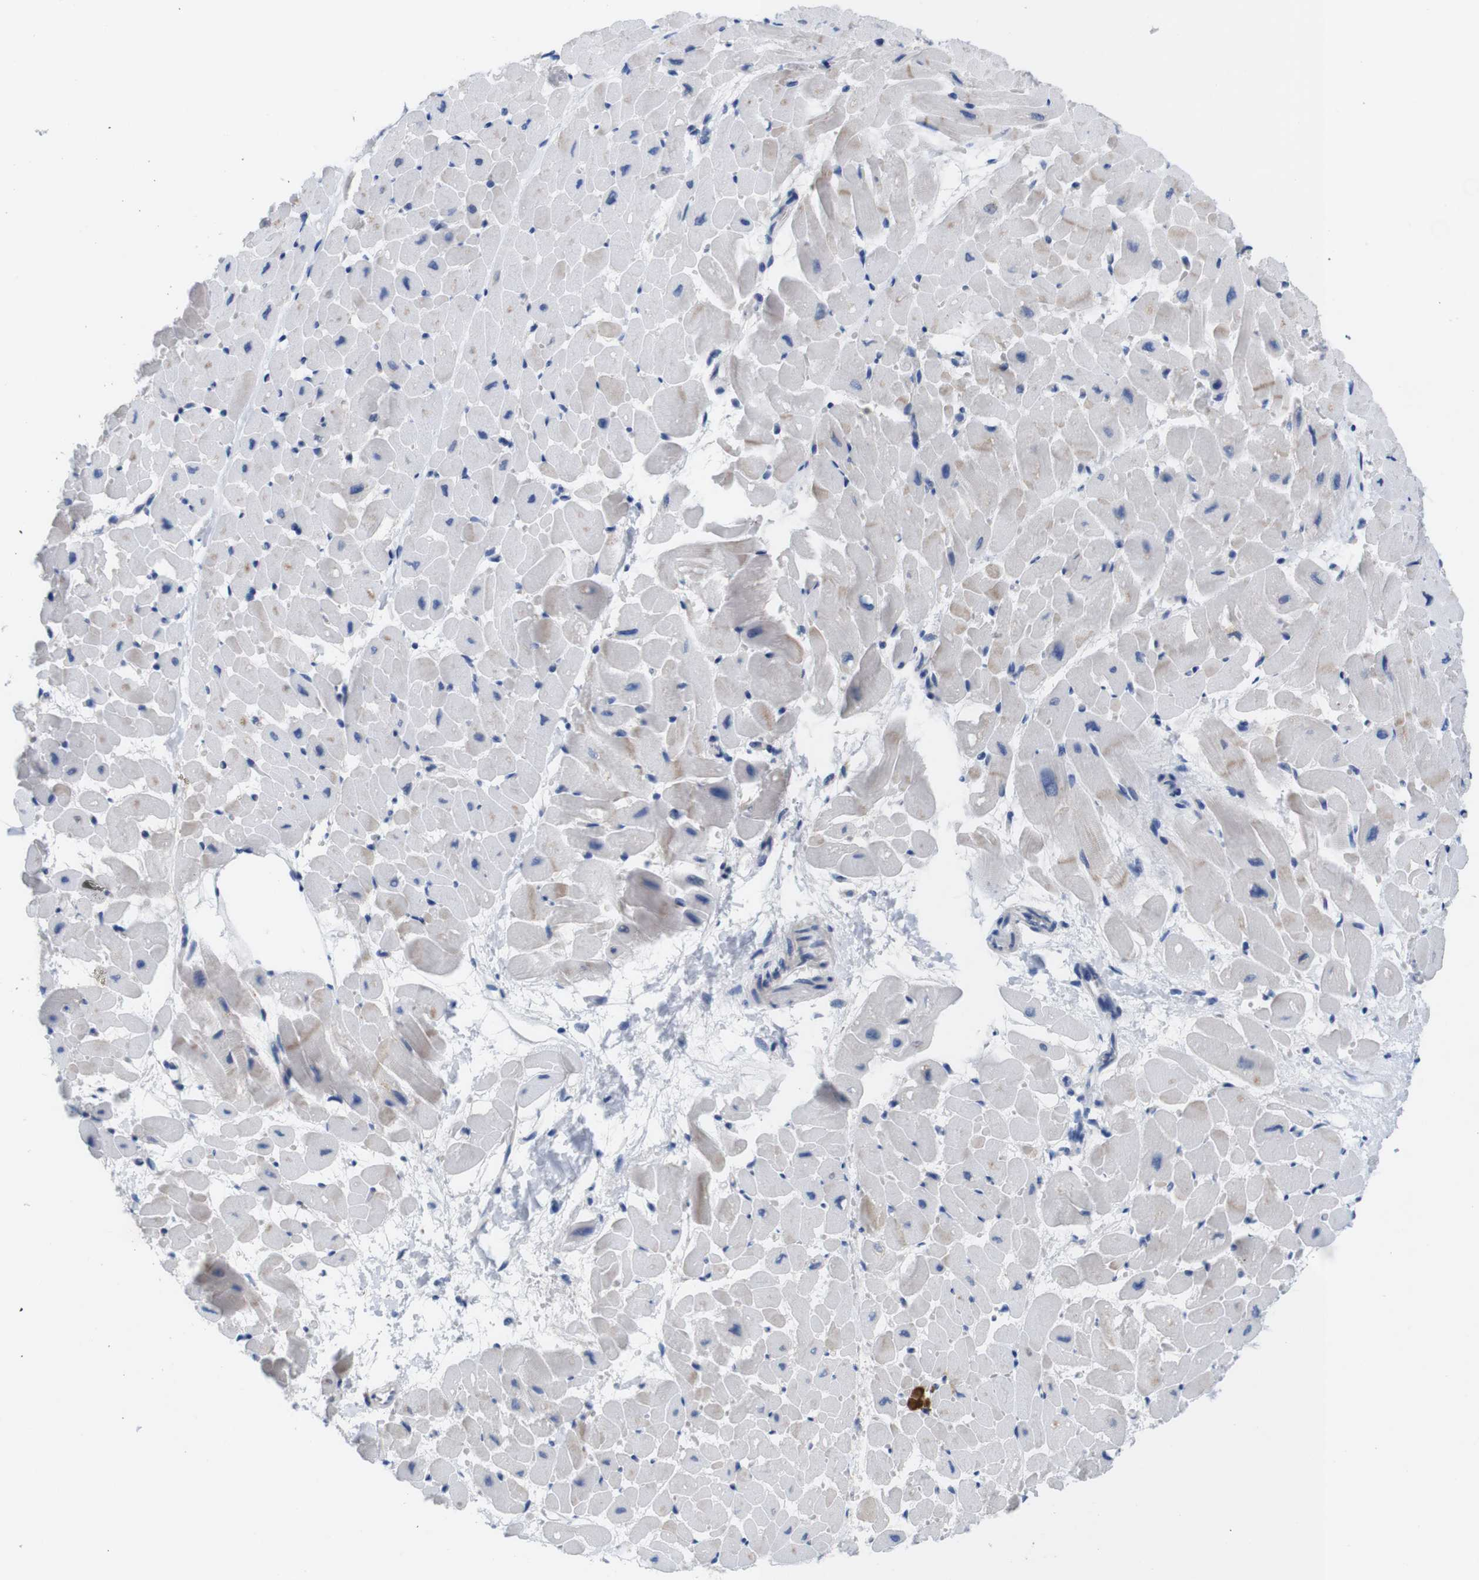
{"staining": {"intensity": "moderate", "quantity": "<25%", "location": "cytoplasmic/membranous"}, "tissue": "heart muscle", "cell_type": "Cardiomyocytes", "image_type": "normal", "snomed": [{"axis": "morphology", "description": "Normal tissue, NOS"}, {"axis": "topography", "description": "Heart"}], "caption": "Heart muscle stained with a brown dye exhibits moderate cytoplasmic/membranous positive expression in approximately <25% of cardiomyocytes.", "gene": "C1RL", "patient": {"sex": "male", "age": 45}}